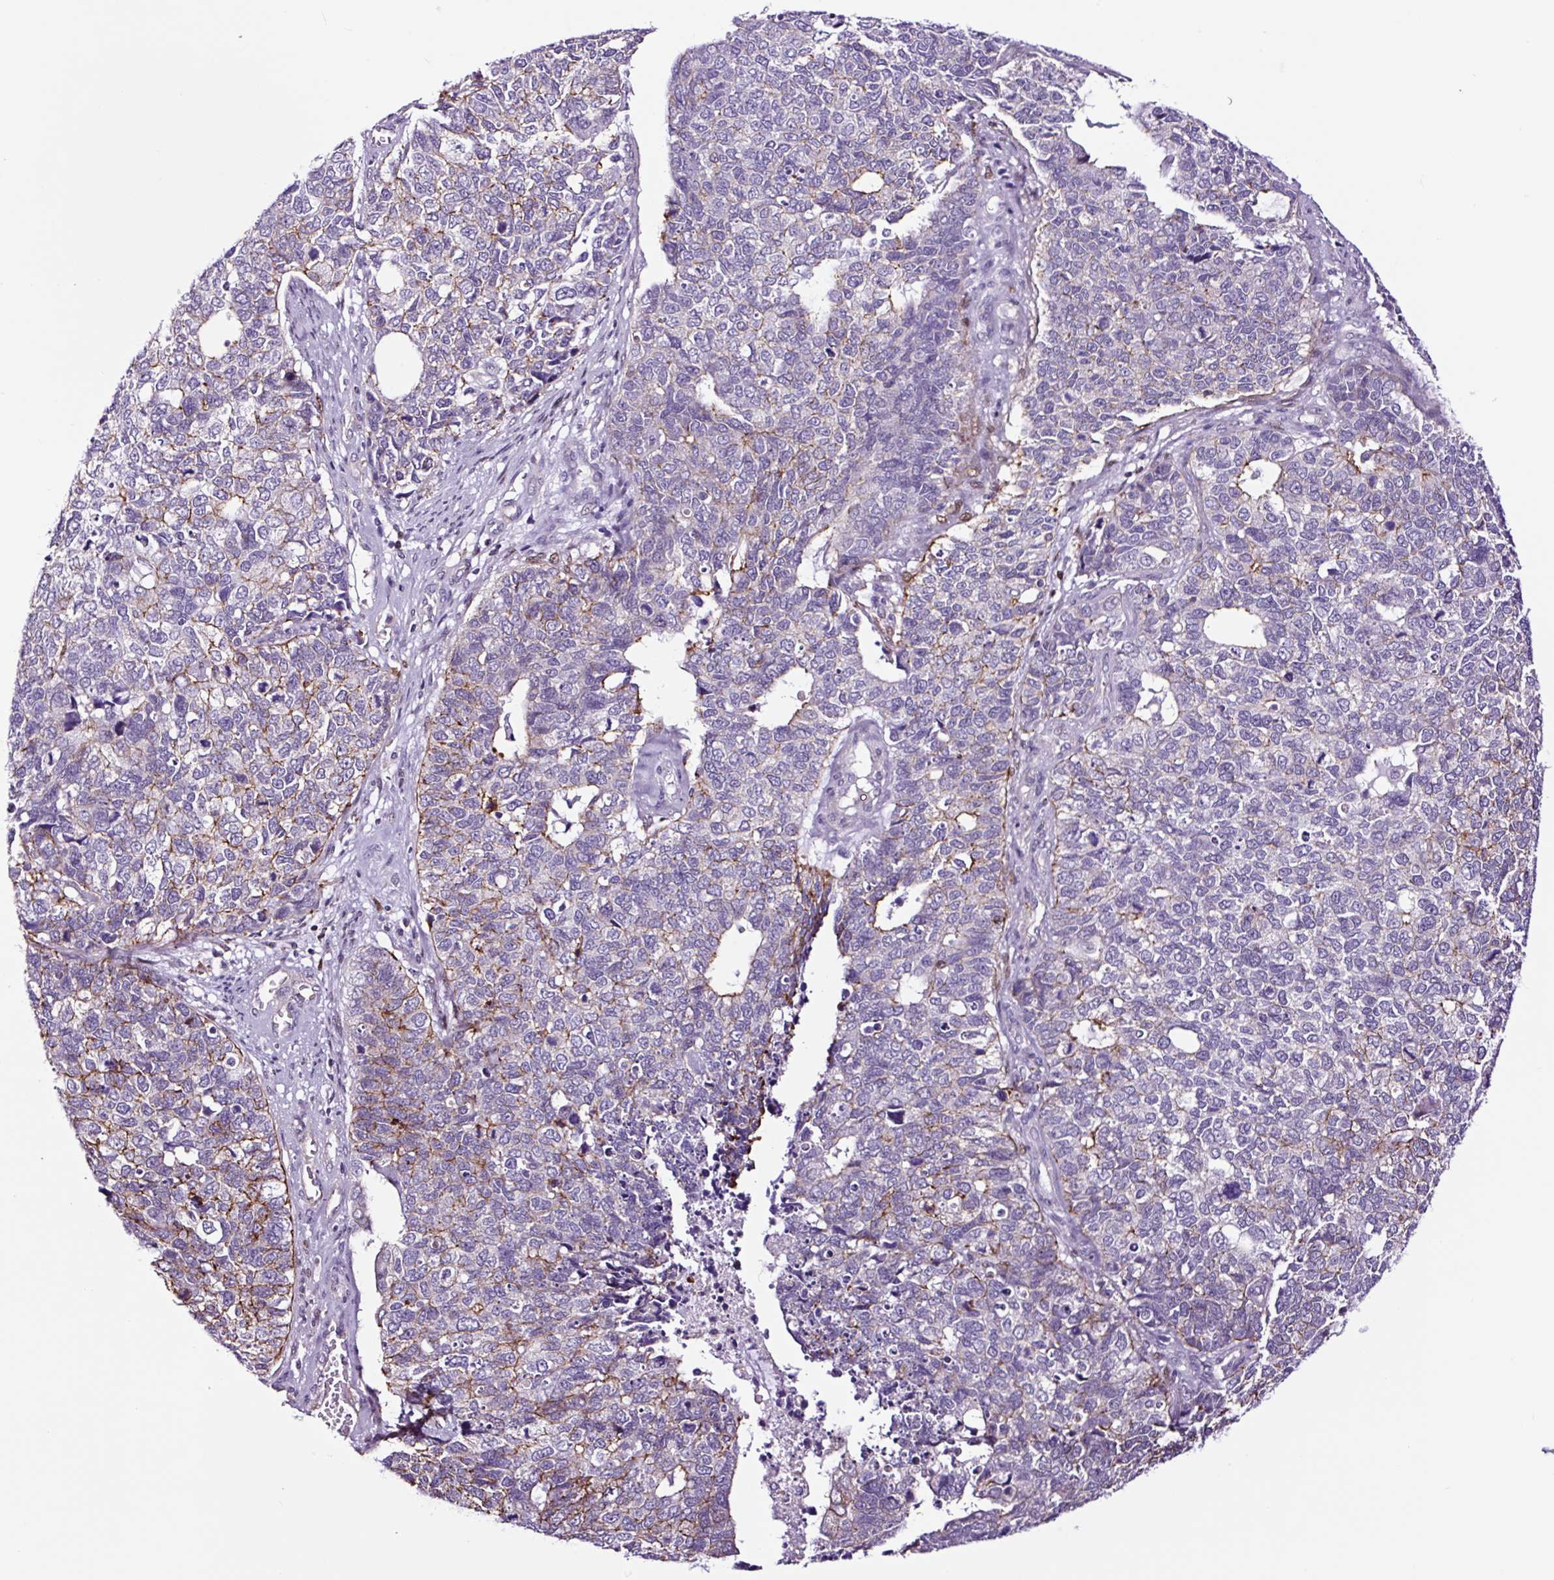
{"staining": {"intensity": "moderate", "quantity": "<25%", "location": "cytoplasmic/membranous"}, "tissue": "cervical cancer", "cell_type": "Tumor cells", "image_type": "cancer", "snomed": [{"axis": "morphology", "description": "Adenocarcinoma, NOS"}, {"axis": "topography", "description": "Cervix"}], "caption": "This histopathology image reveals cervical cancer (adenocarcinoma) stained with IHC to label a protein in brown. The cytoplasmic/membranous of tumor cells show moderate positivity for the protein. Nuclei are counter-stained blue.", "gene": "TAFA3", "patient": {"sex": "female", "age": 63}}